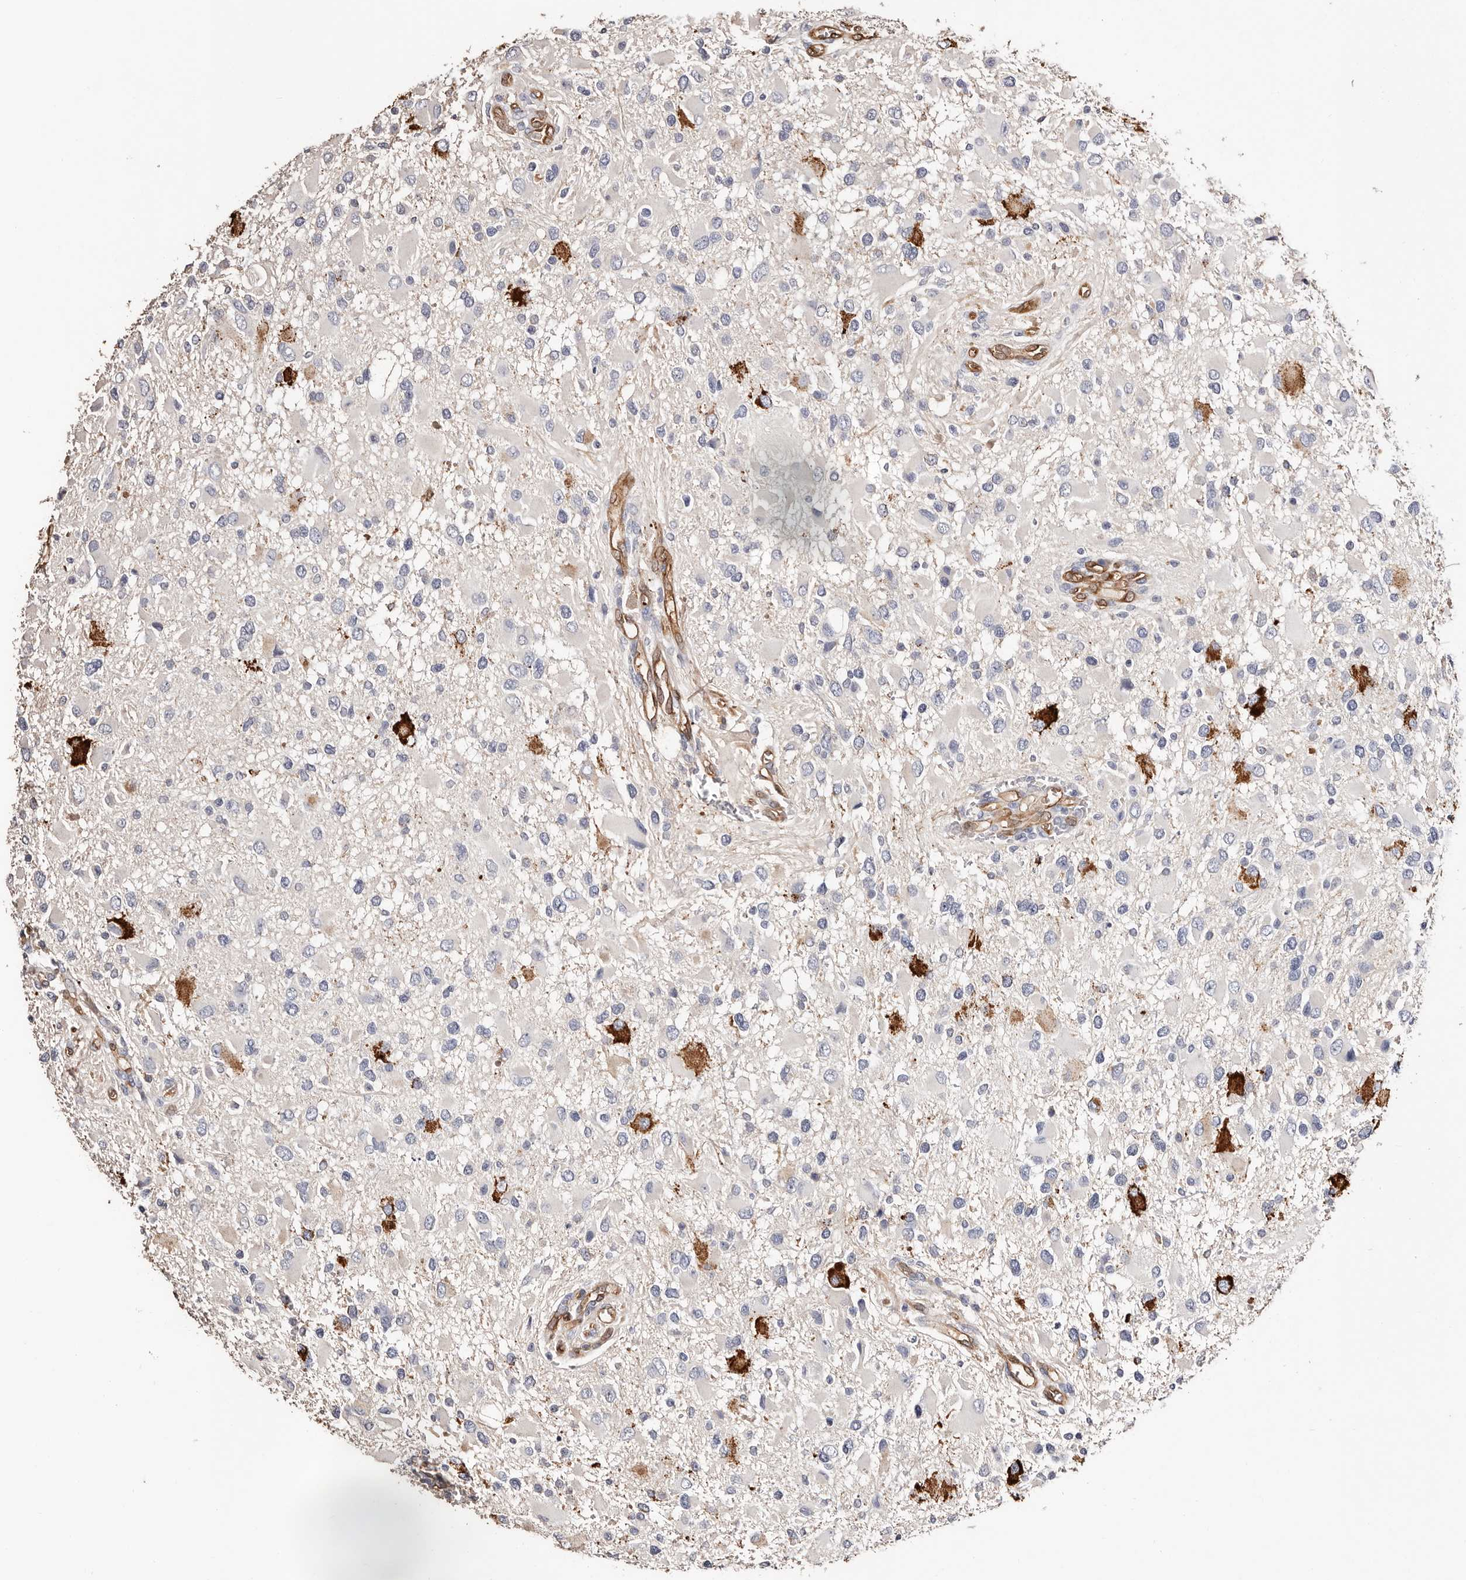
{"staining": {"intensity": "strong", "quantity": "<25%", "location": "cytoplasmic/membranous"}, "tissue": "glioma", "cell_type": "Tumor cells", "image_type": "cancer", "snomed": [{"axis": "morphology", "description": "Glioma, malignant, High grade"}, {"axis": "topography", "description": "Brain"}], "caption": "Tumor cells reveal medium levels of strong cytoplasmic/membranous positivity in about <25% of cells in human malignant high-grade glioma.", "gene": "TGM2", "patient": {"sex": "male", "age": 53}}